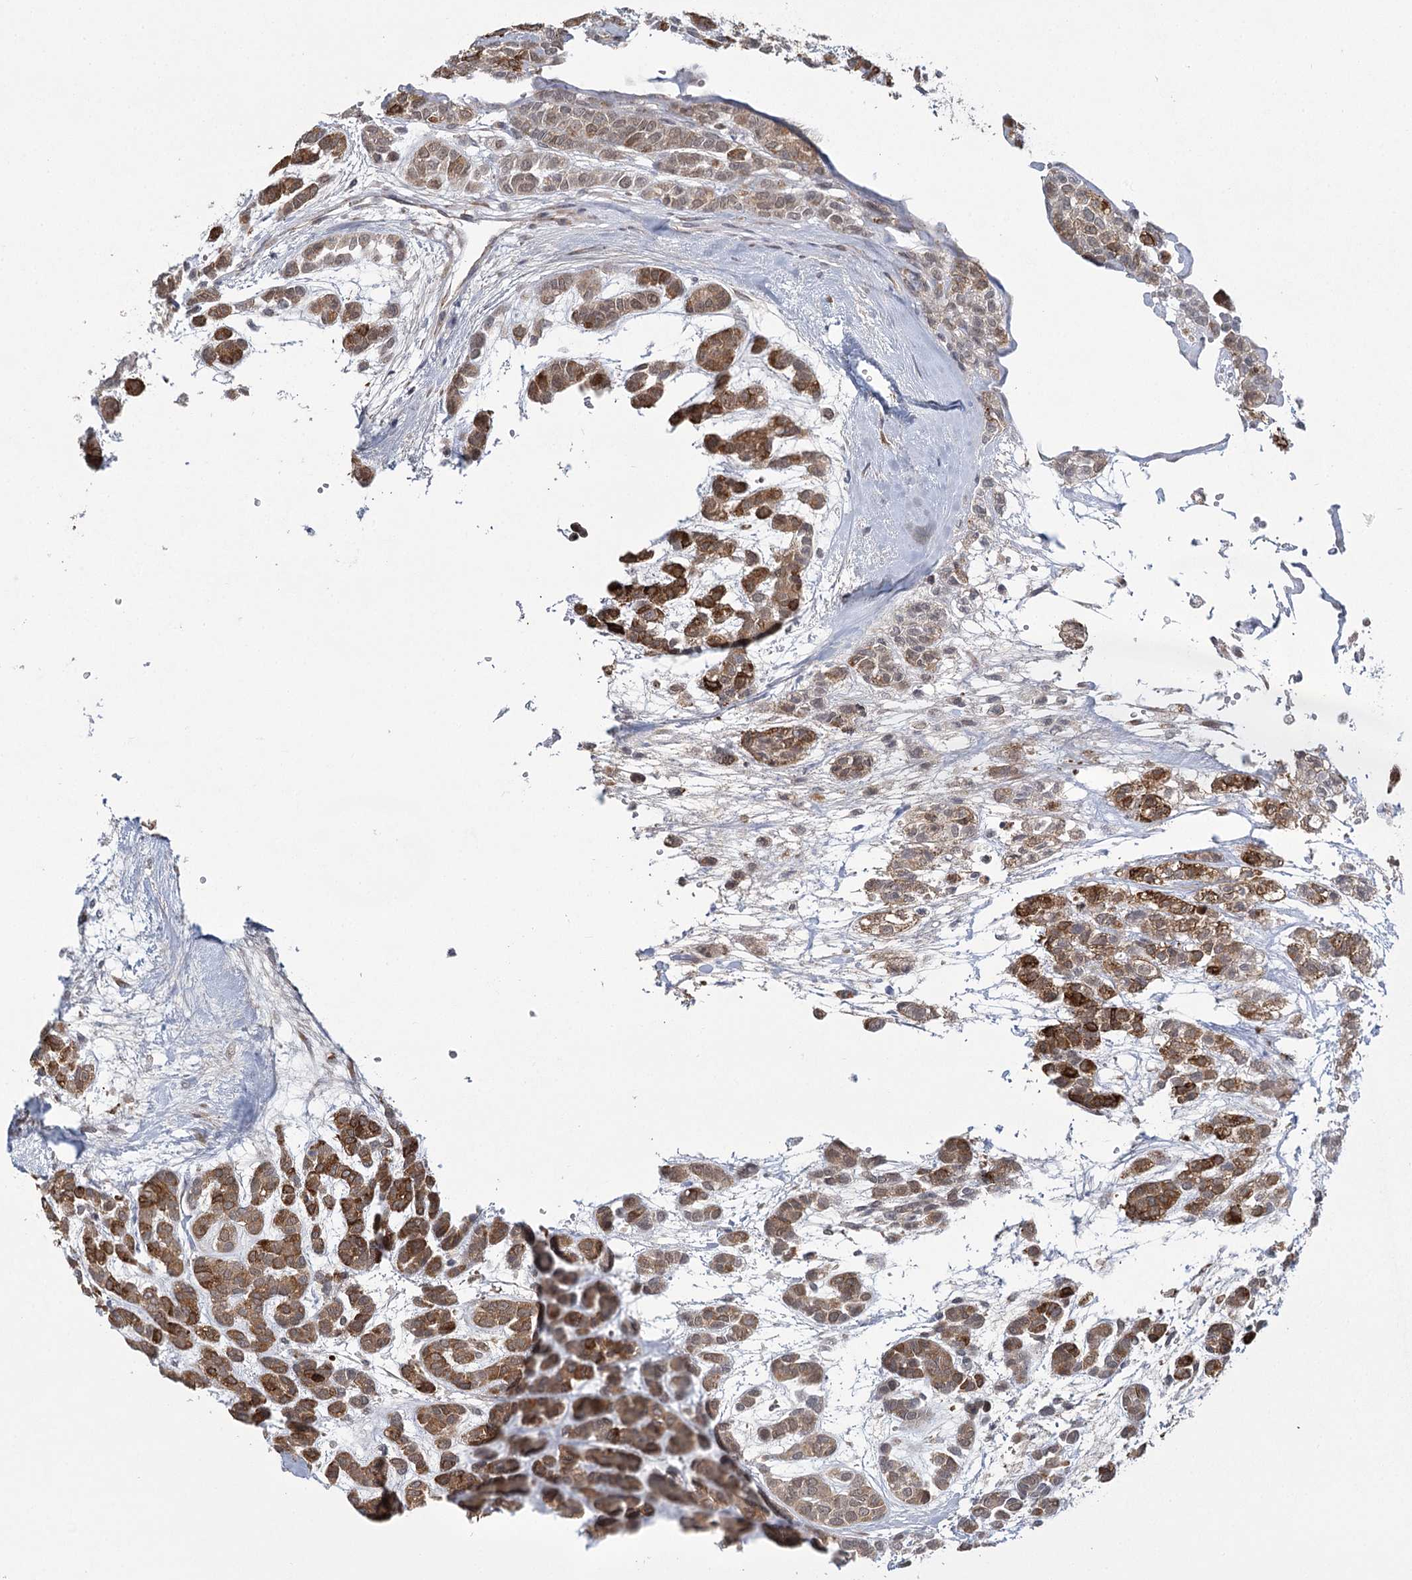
{"staining": {"intensity": "moderate", "quantity": ">75%", "location": "cytoplasmic/membranous"}, "tissue": "head and neck cancer", "cell_type": "Tumor cells", "image_type": "cancer", "snomed": [{"axis": "morphology", "description": "Adenocarcinoma, NOS"}, {"axis": "morphology", "description": "Adenoma, NOS"}, {"axis": "topography", "description": "Head-Neck"}], "caption": "This micrograph demonstrates head and neck adenocarcinoma stained with immunohistochemistry (IHC) to label a protein in brown. The cytoplasmic/membranous of tumor cells show moderate positivity for the protein. Nuclei are counter-stained blue.", "gene": "MED28", "patient": {"sex": "female", "age": 55}}